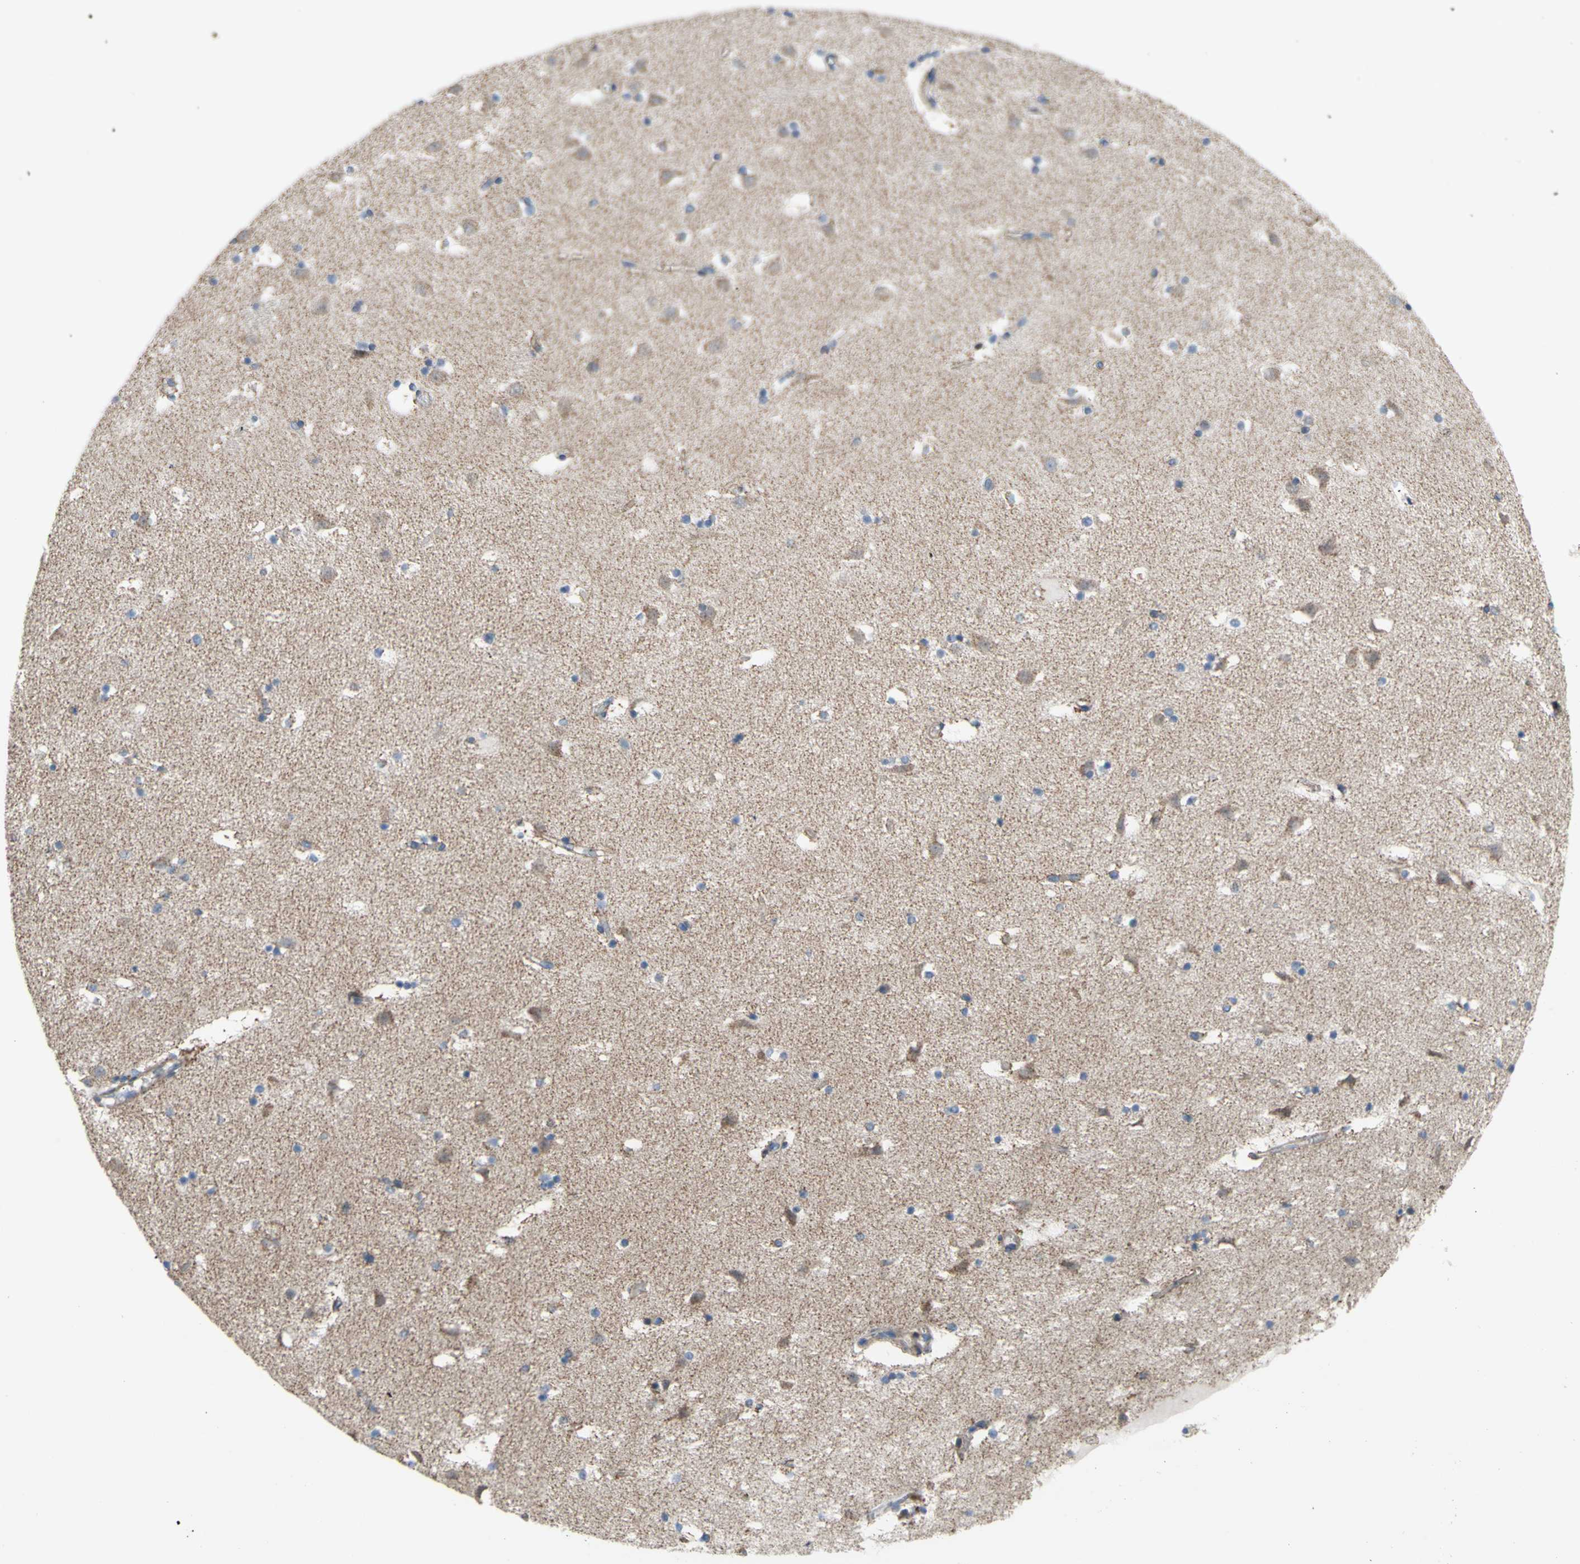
{"staining": {"intensity": "moderate", "quantity": "<25%", "location": "cytoplasmic/membranous"}, "tissue": "caudate", "cell_type": "Glial cells", "image_type": "normal", "snomed": [{"axis": "morphology", "description": "Normal tissue, NOS"}, {"axis": "topography", "description": "Lateral ventricle wall"}], "caption": "Immunohistochemical staining of normal caudate exhibits moderate cytoplasmic/membranous protein expression in about <25% of glial cells.", "gene": "GRAMD2B", "patient": {"sex": "male", "age": 45}}